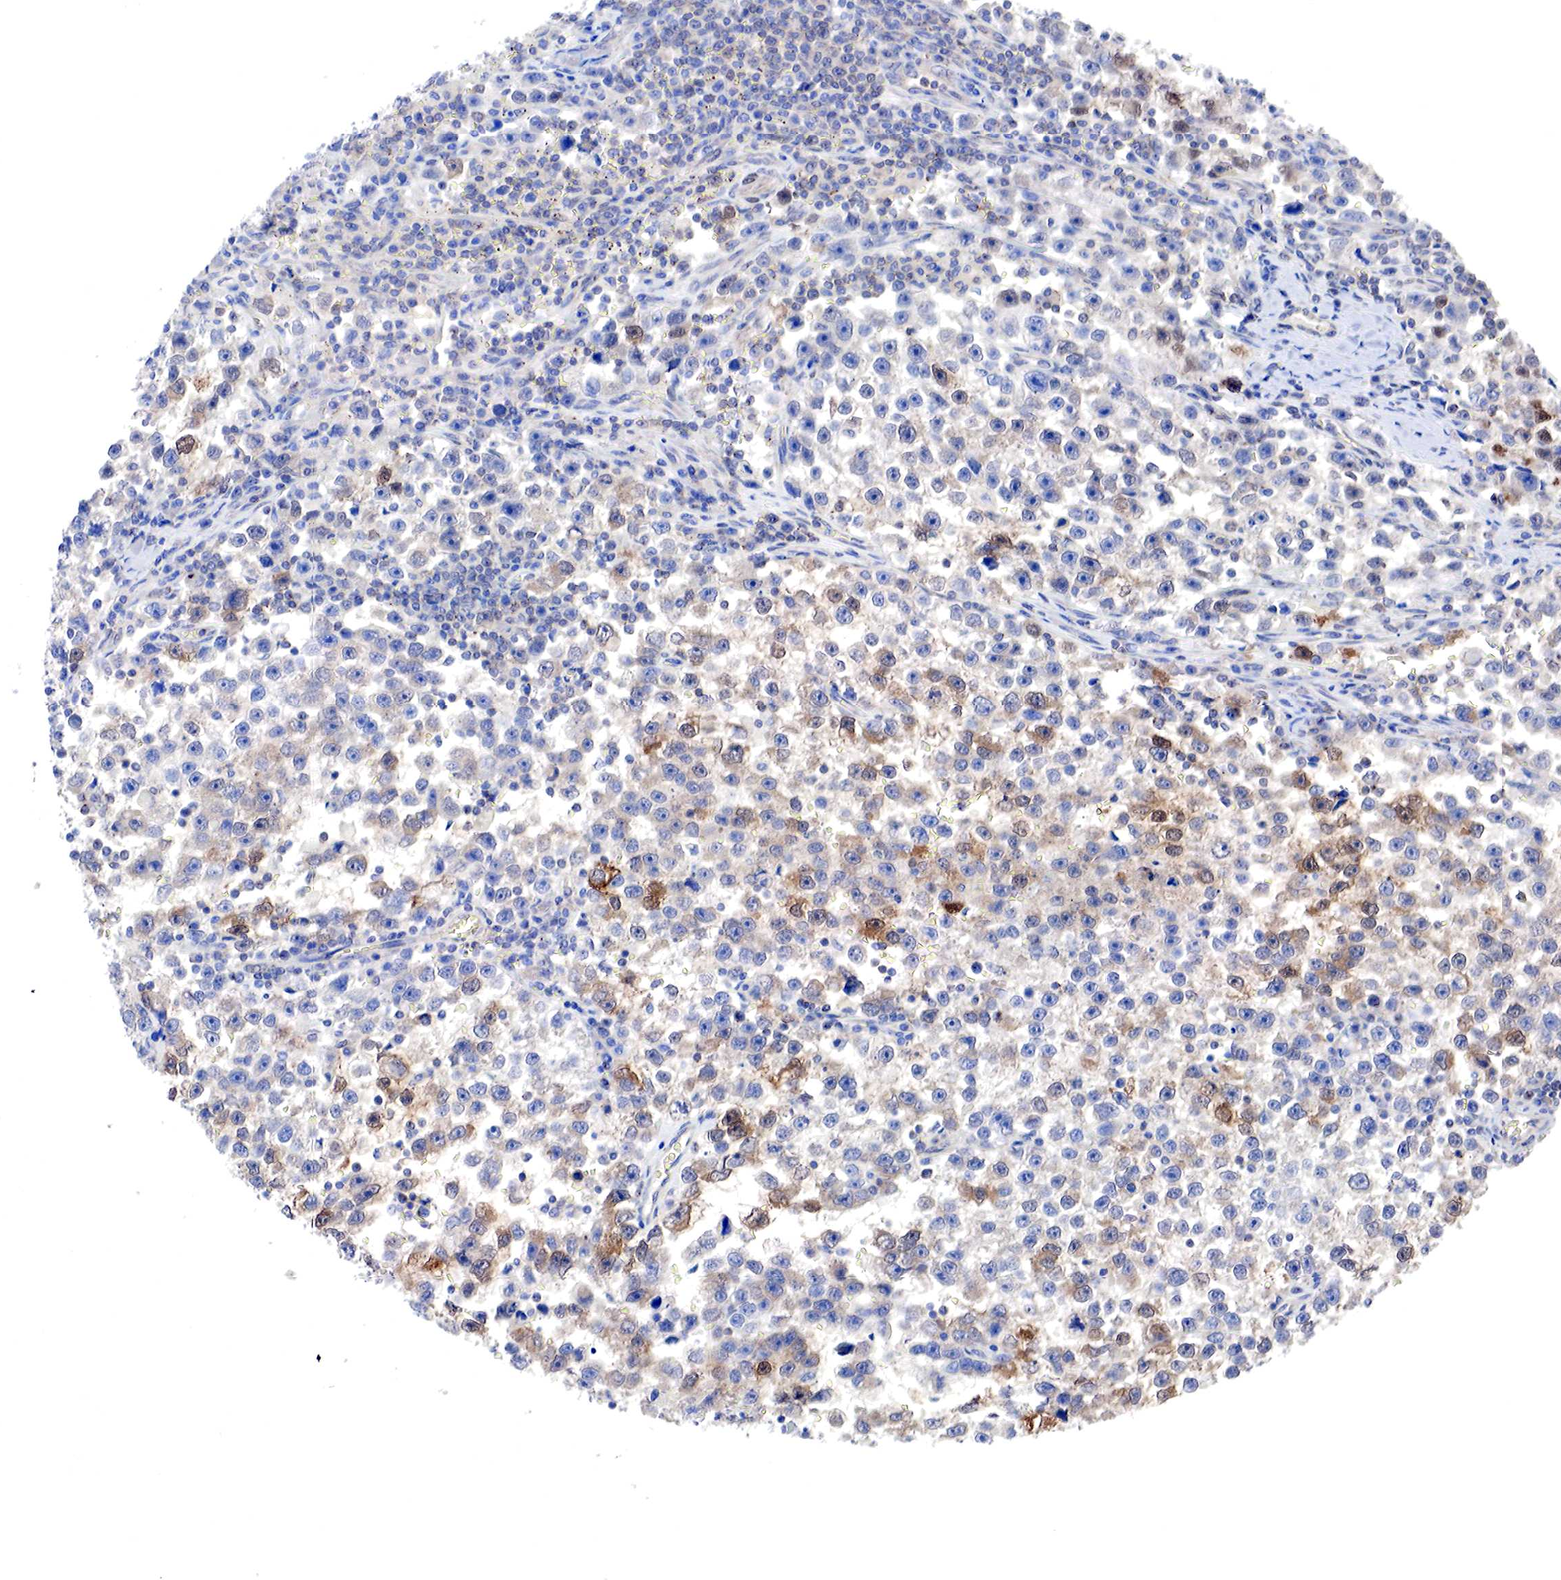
{"staining": {"intensity": "weak", "quantity": "25%-75%", "location": "cytoplasmic/membranous,nuclear"}, "tissue": "testis cancer", "cell_type": "Tumor cells", "image_type": "cancer", "snomed": [{"axis": "morphology", "description": "Seminoma, NOS"}, {"axis": "topography", "description": "Testis"}], "caption": "This is an image of immunohistochemistry staining of testis cancer (seminoma), which shows weak staining in the cytoplasmic/membranous and nuclear of tumor cells.", "gene": "PABIR2", "patient": {"sex": "male", "age": 33}}